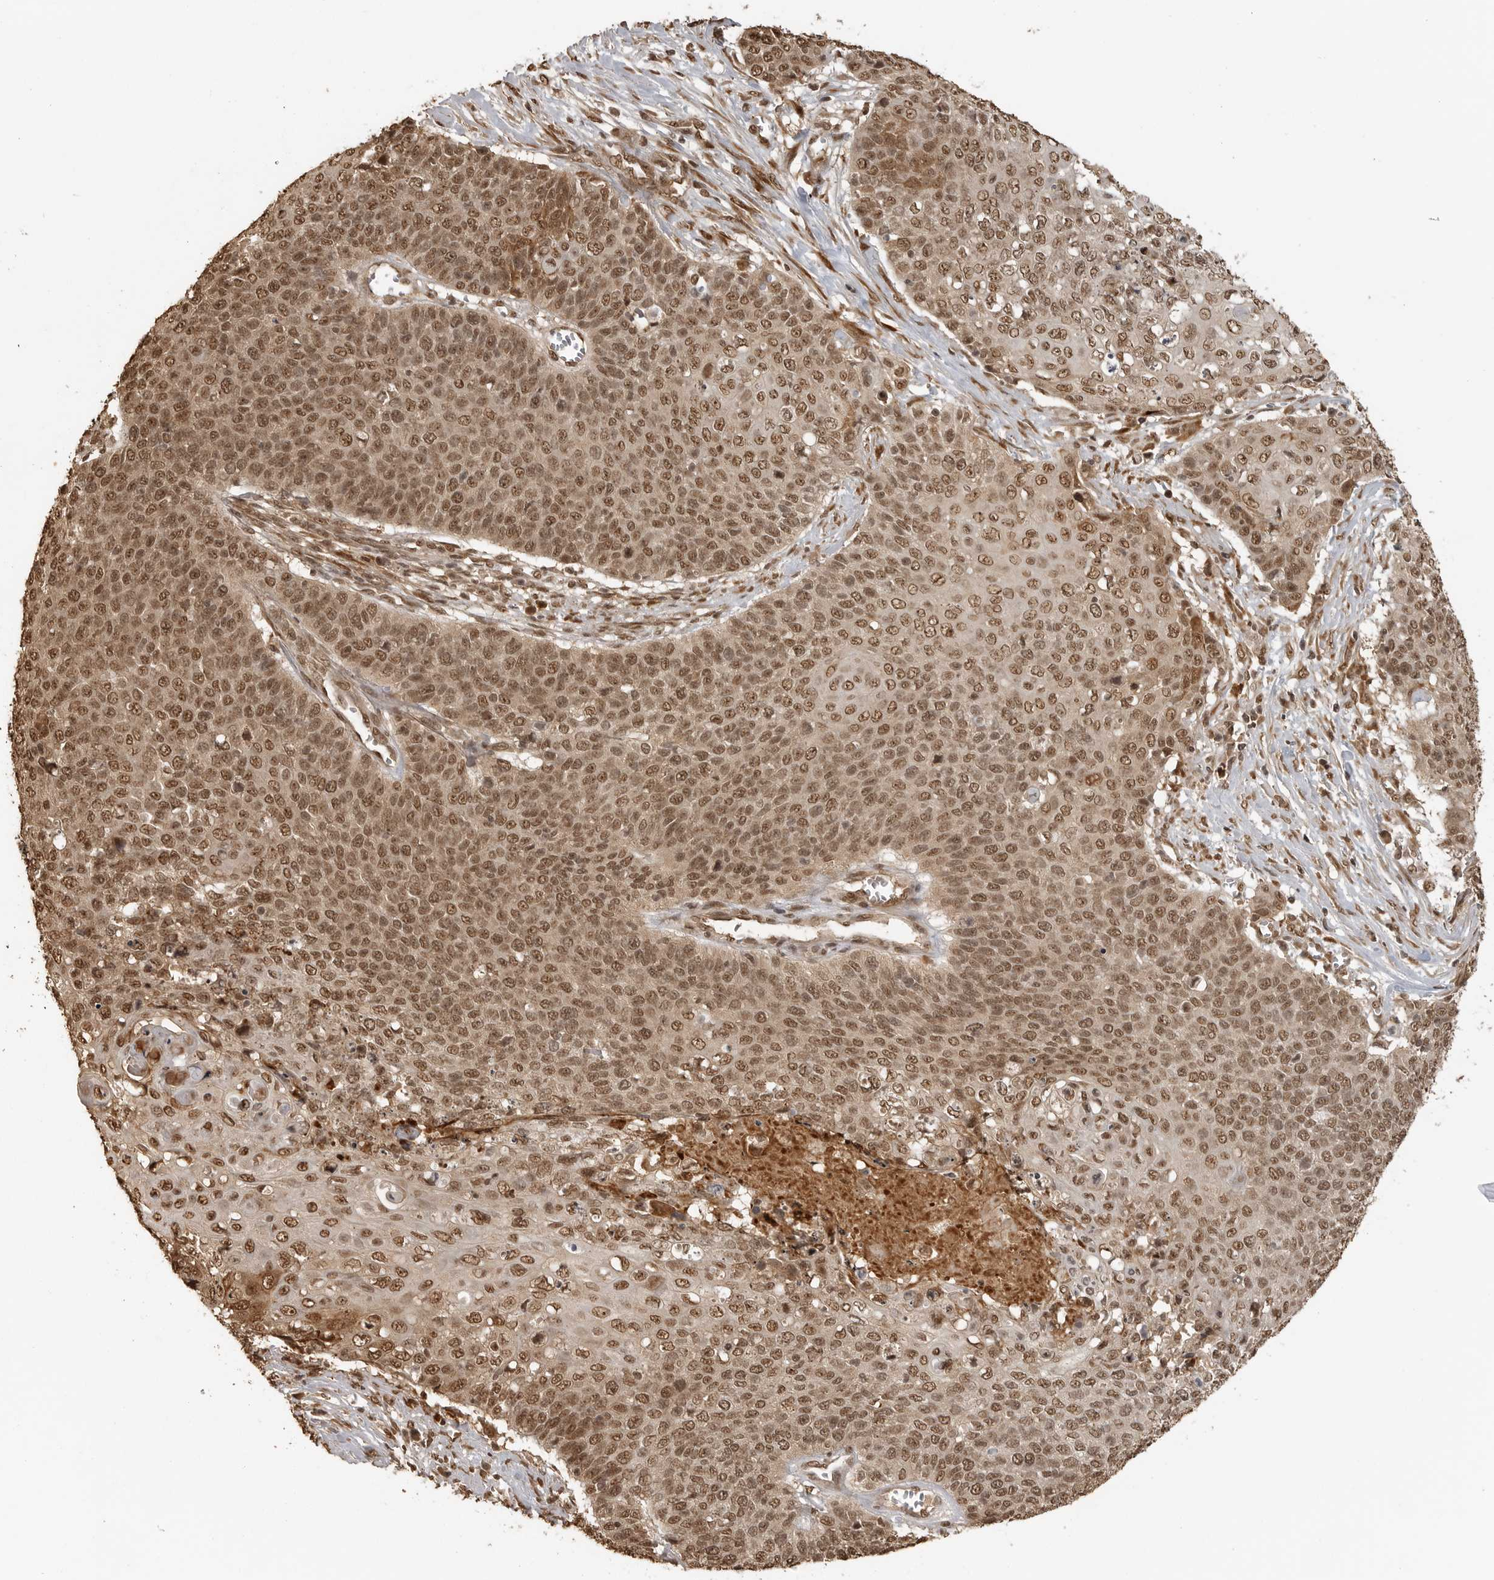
{"staining": {"intensity": "moderate", "quantity": ">75%", "location": "nuclear"}, "tissue": "cervical cancer", "cell_type": "Tumor cells", "image_type": "cancer", "snomed": [{"axis": "morphology", "description": "Squamous cell carcinoma, NOS"}, {"axis": "topography", "description": "Cervix"}], "caption": "Cervical squamous cell carcinoma was stained to show a protein in brown. There is medium levels of moderate nuclear staining in approximately >75% of tumor cells. The staining was performed using DAB (3,3'-diaminobenzidine) to visualize the protein expression in brown, while the nuclei were stained in blue with hematoxylin (Magnification: 20x).", "gene": "CLOCK", "patient": {"sex": "female", "age": 39}}